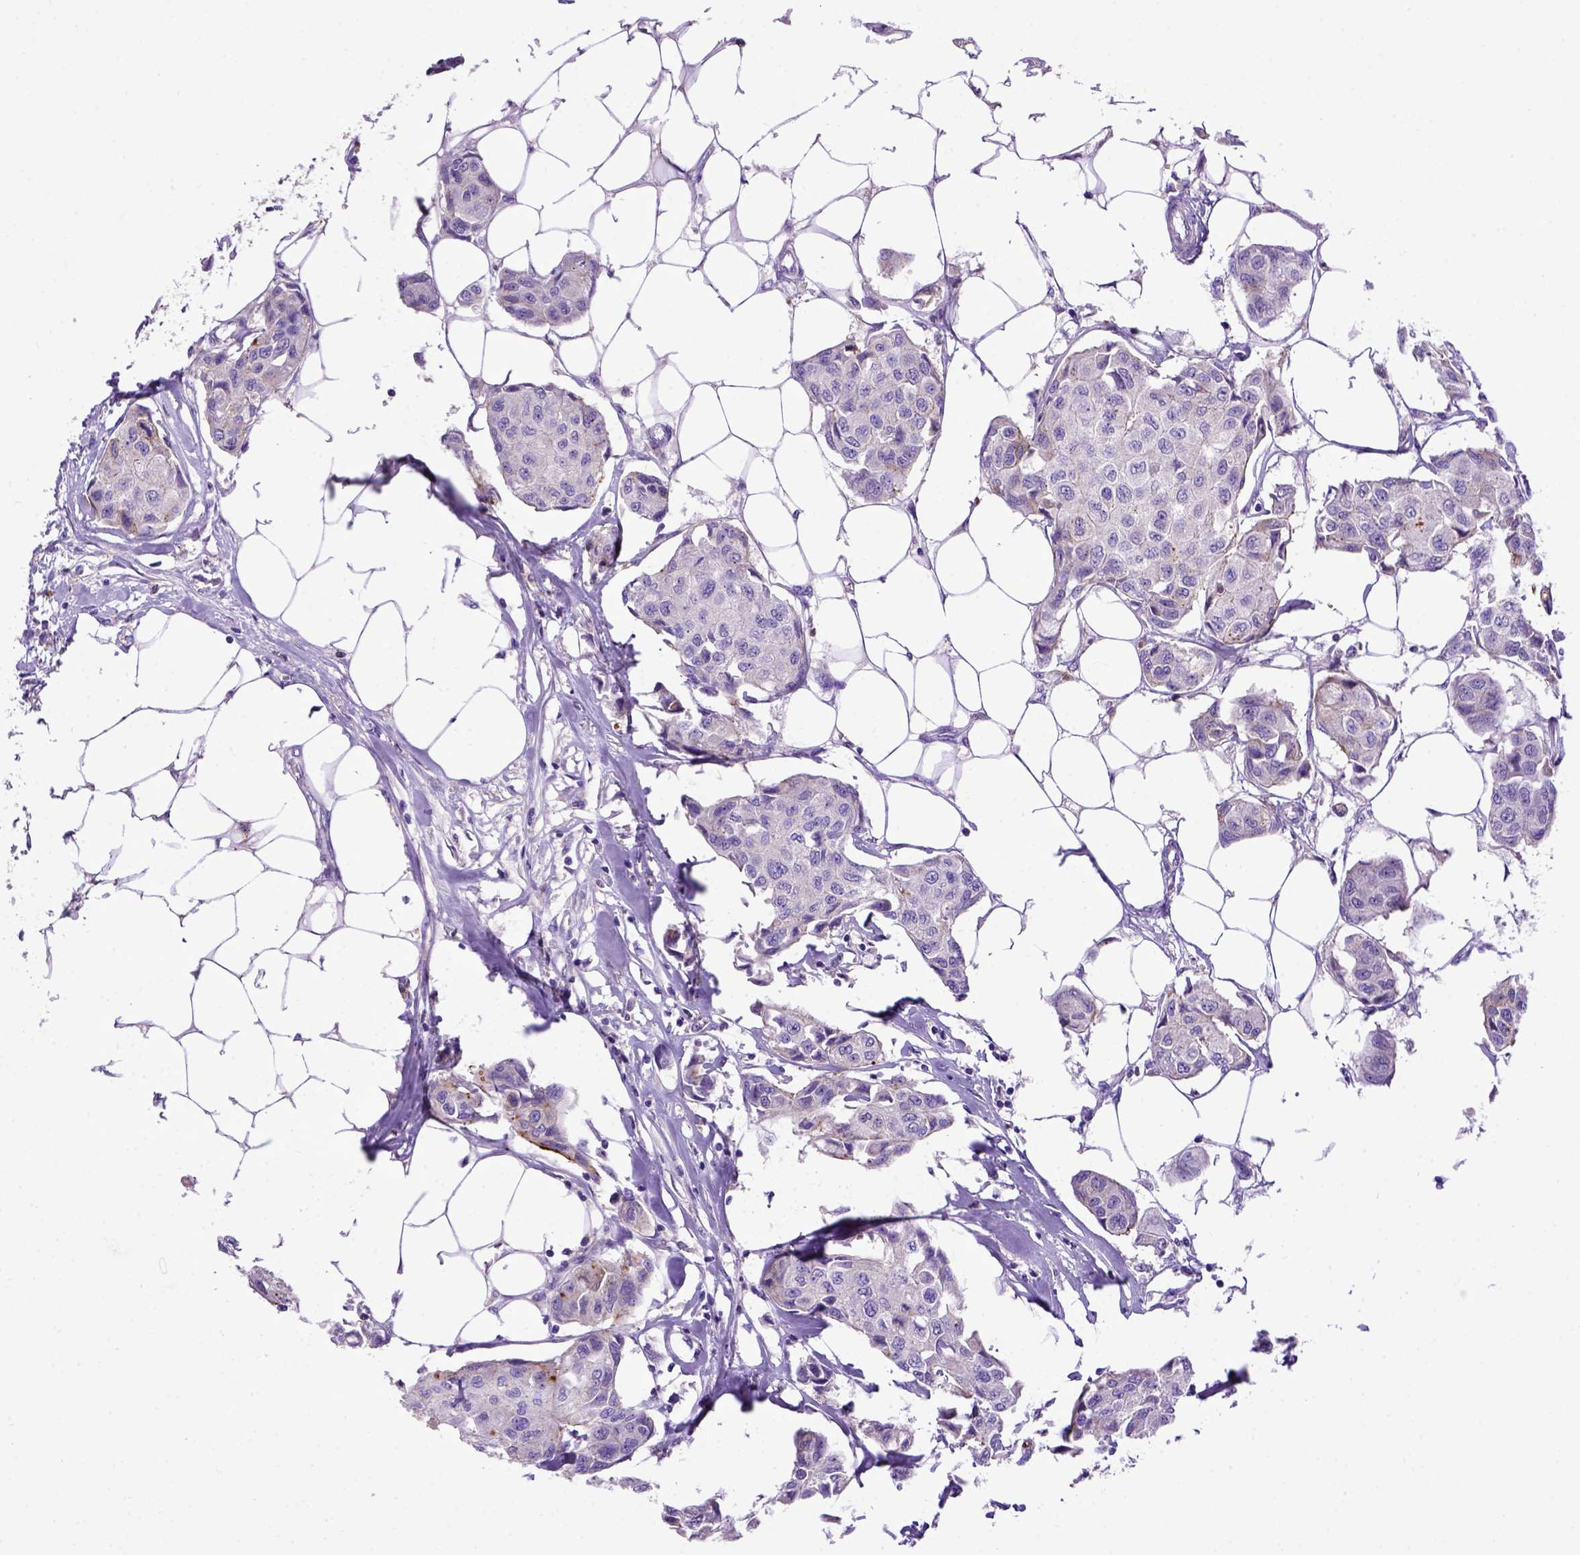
{"staining": {"intensity": "negative", "quantity": "none", "location": "none"}, "tissue": "breast cancer", "cell_type": "Tumor cells", "image_type": "cancer", "snomed": [{"axis": "morphology", "description": "Duct carcinoma"}, {"axis": "topography", "description": "Breast"}, {"axis": "topography", "description": "Lymph node"}], "caption": "The photomicrograph demonstrates no staining of tumor cells in breast infiltrating ductal carcinoma. (DAB (3,3'-diaminobenzidine) immunohistochemistry (IHC) with hematoxylin counter stain).", "gene": "ADAM12", "patient": {"sex": "female", "age": 80}}